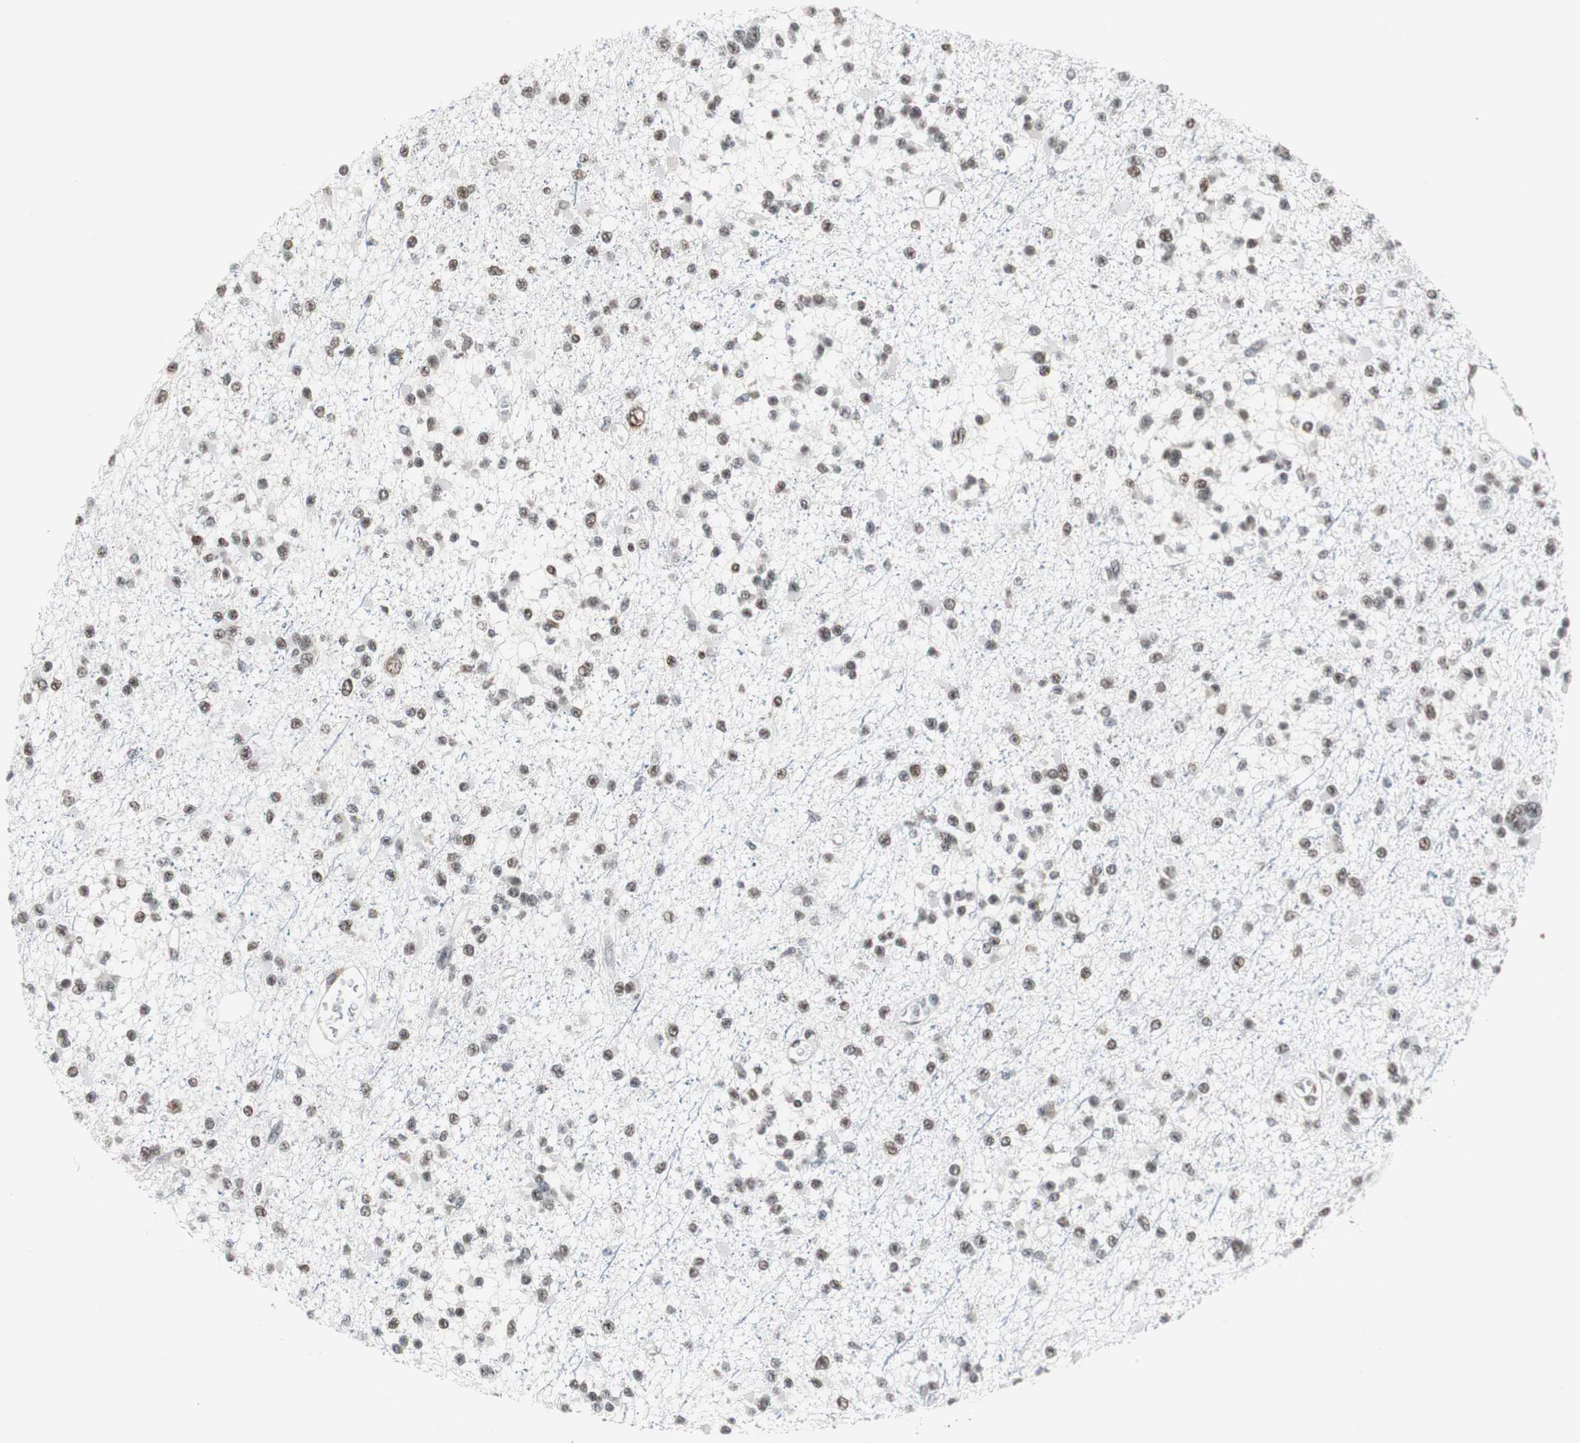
{"staining": {"intensity": "moderate", "quantity": "25%-75%", "location": "nuclear"}, "tissue": "glioma", "cell_type": "Tumor cells", "image_type": "cancer", "snomed": [{"axis": "morphology", "description": "Glioma, malignant, Low grade"}, {"axis": "topography", "description": "Brain"}], "caption": "Human malignant glioma (low-grade) stained with a protein marker displays moderate staining in tumor cells.", "gene": "TAF7", "patient": {"sex": "female", "age": 22}}